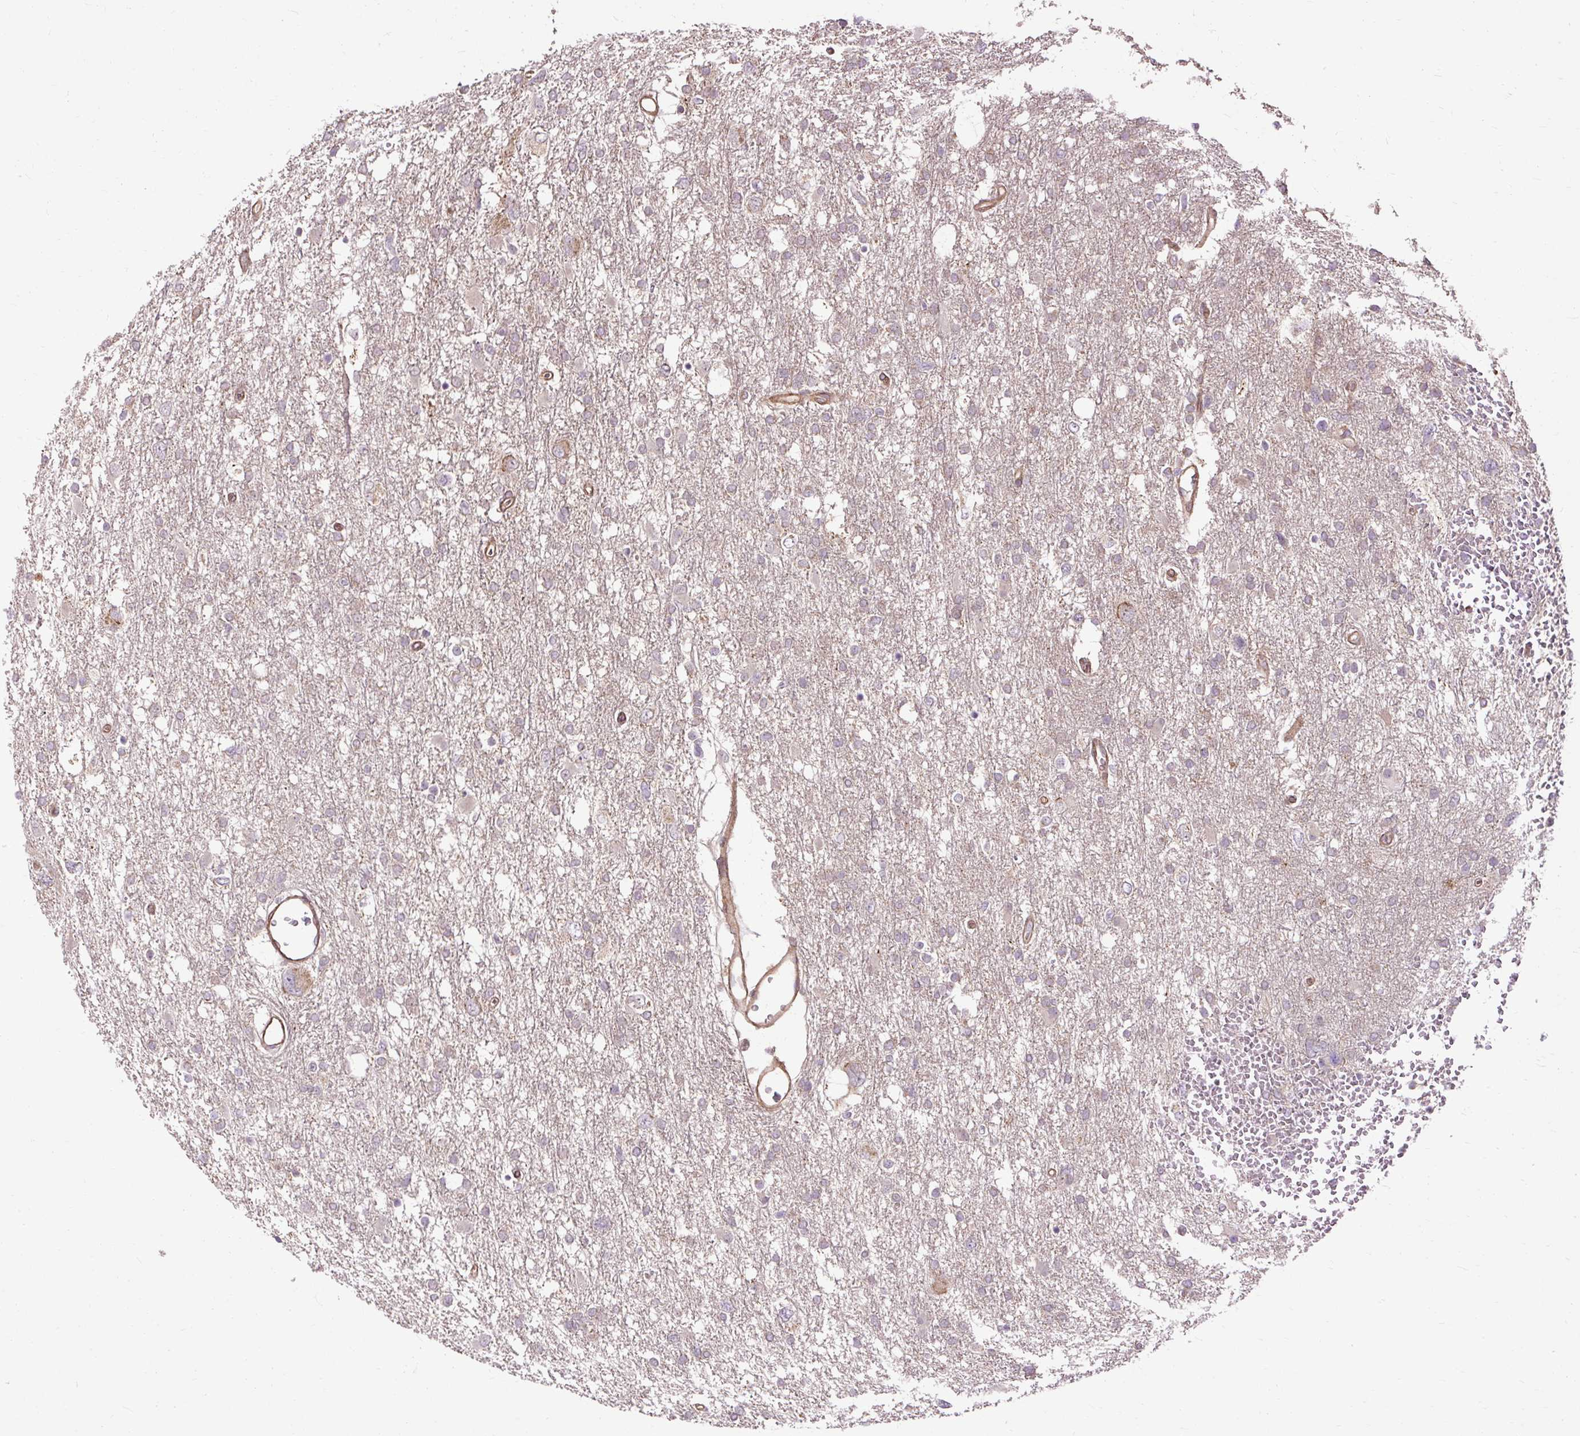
{"staining": {"intensity": "negative", "quantity": "none", "location": "none"}, "tissue": "glioma", "cell_type": "Tumor cells", "image_type": "cancer", "snomed": [{"axis": "morphology", "description": "Glioma, malignant, High grade"}, {"axis": "topography", "description": "Brain"}], "caption": "Tumor cells are negative for brown protein staining in glioma.", "gene": "FLRT1", "patient": {"sex": "male", "age": 61}}